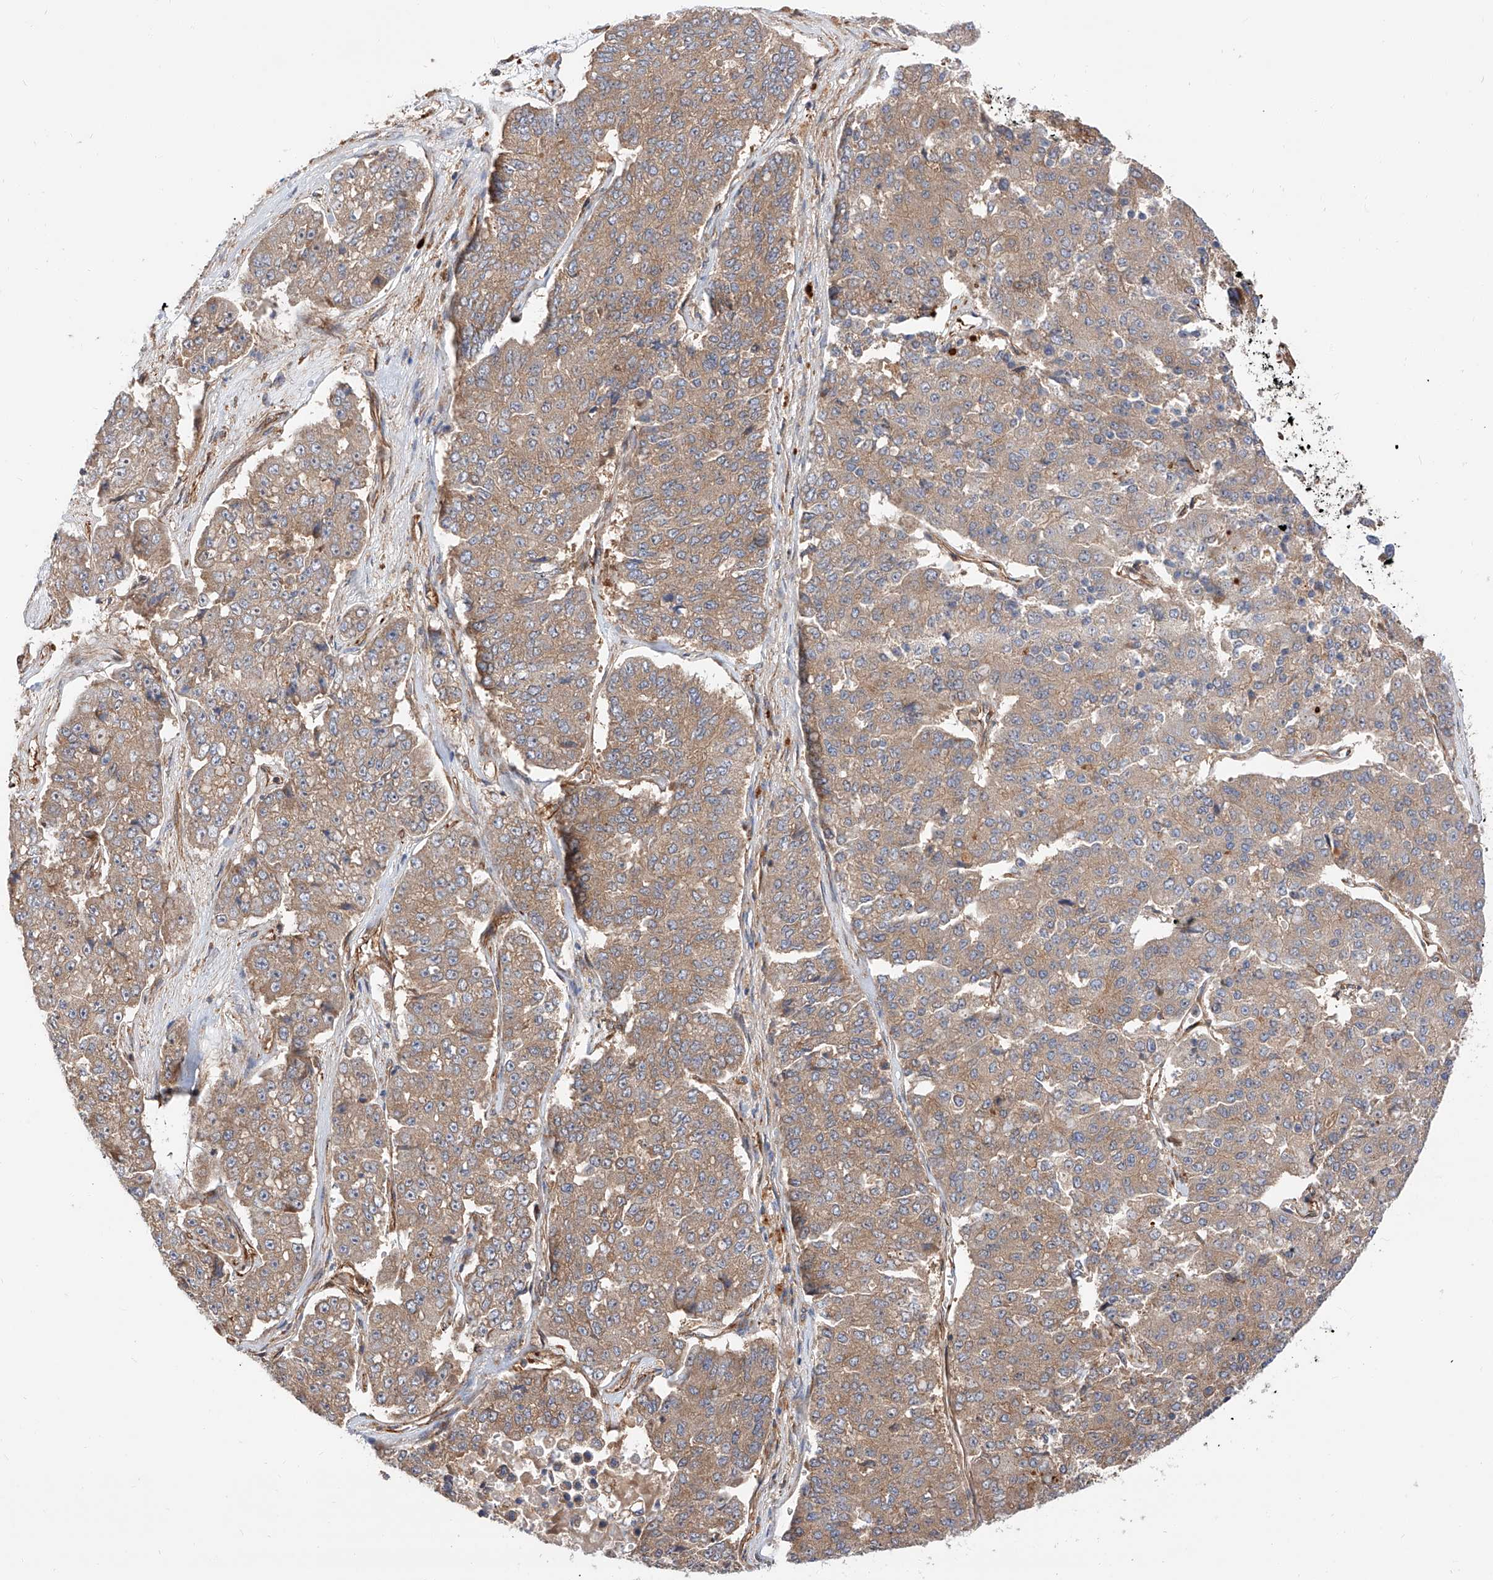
{"staining": {"intensity": "moderate", "quantity": "25%-75%", "location": "cytoplasmic/membranous"}, "tissue": "pancreatic cancer", "cell_type": "Tumor cells", "image_type": "cancer", "snomed": [{"axis": "morphology", "description": "Adenocarcinoma, NOS"}, {"axis": "topography", "description": "Pancreas"}], "caption": "Pancreatic cancer (adenocarcinoma) was stained to show a protein in brown. There is medium levels of moderate cytoplasmic/membranous positivity in about 25%-75% of tumor cells.", "gene": "ISCA2", "patient": {"sex": "male", "age": 50}}